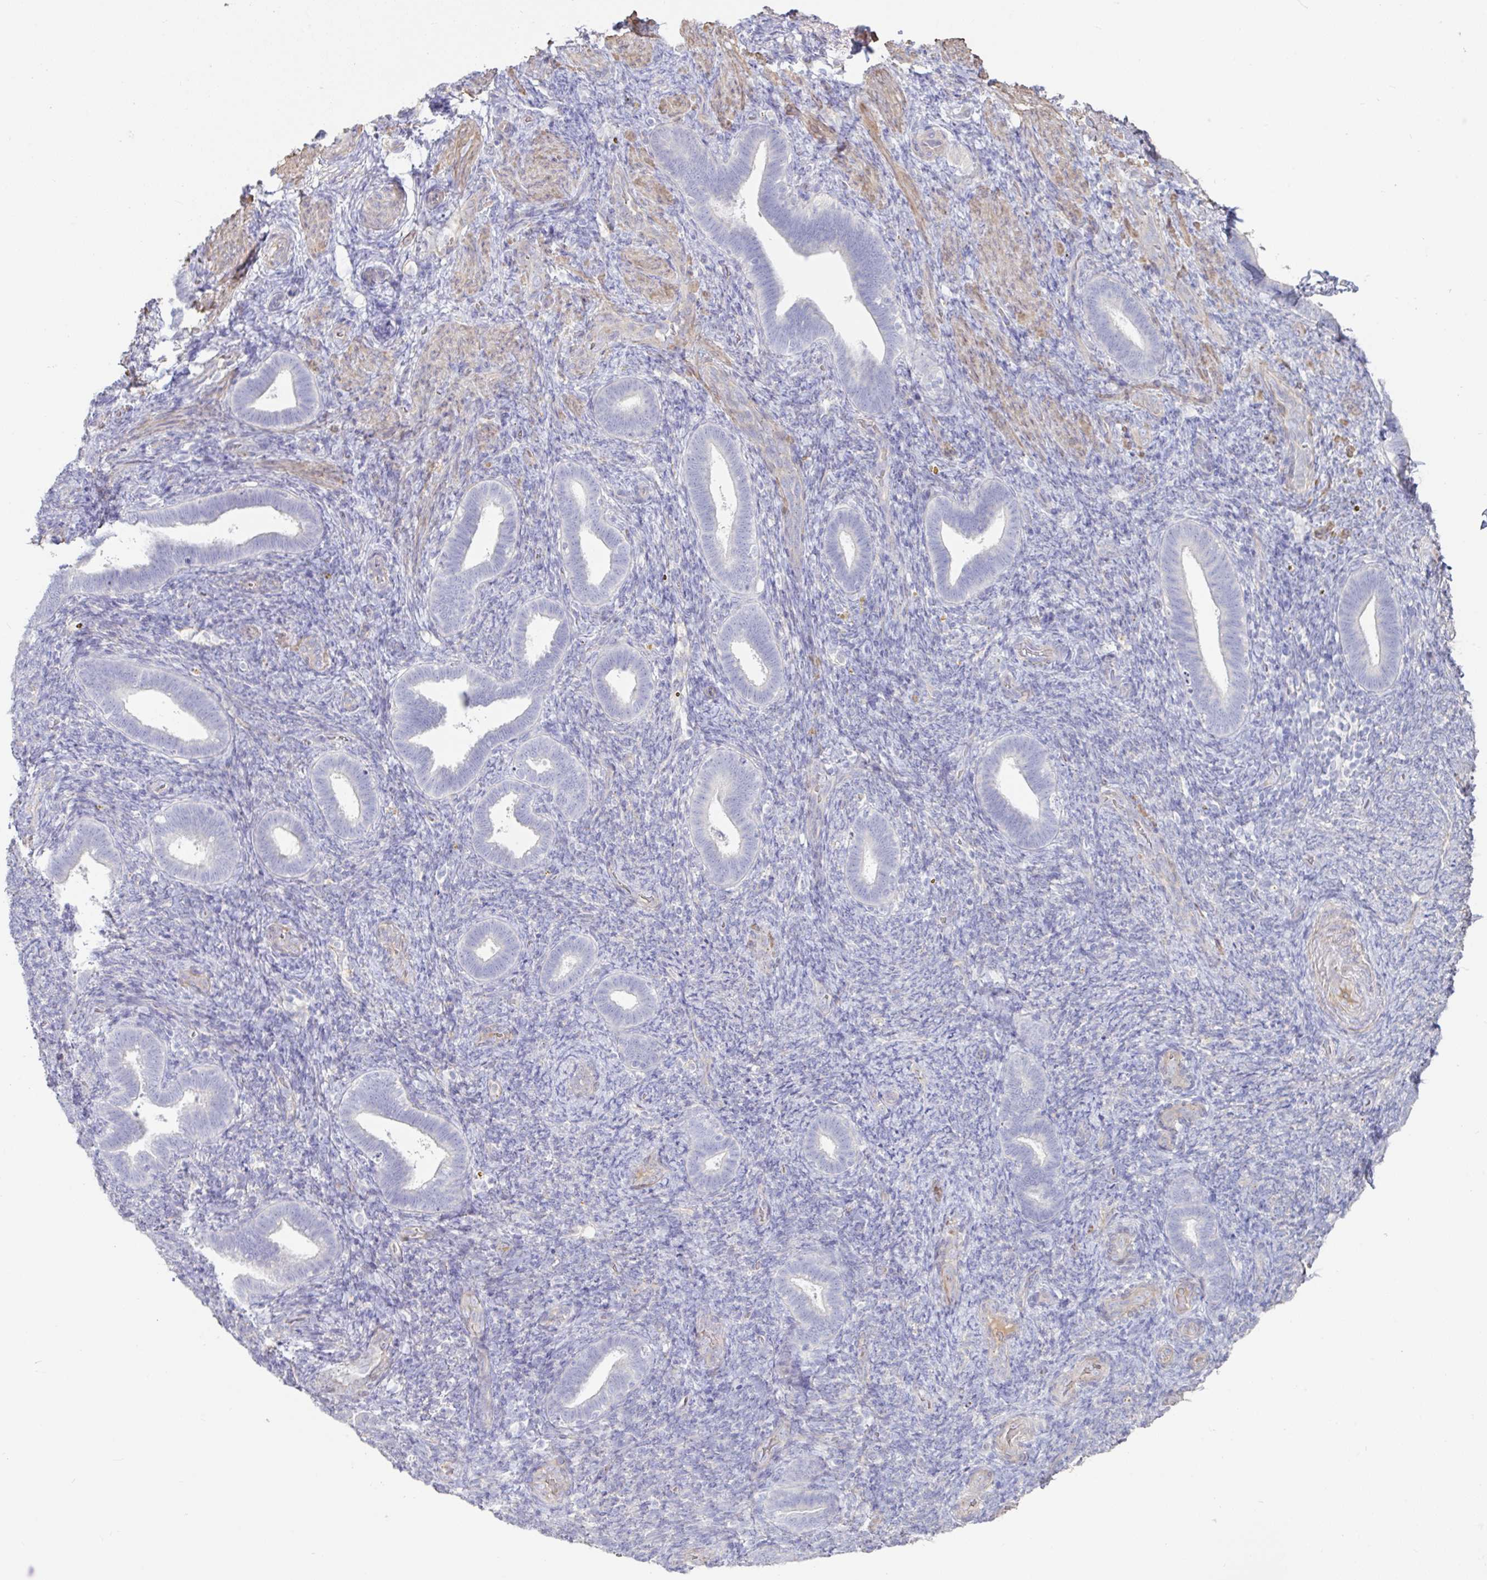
{"staining": {"intensity": "negative", "quantity": "none", "location": "none"}, "tissue": "endometrium", "cell_type": "Cells in endometrial stroma", "image_type": "normal", "snomed": [{"axis": "morphology", "description": "Normal tissue, NOS"}, {"axis": "topography", "description": "Endometrium"}], "caption": "Immunohistochemical staining of benign endometrium reveals no significant staining in cells in endometrial stroma.", "gene": "PYGM", "patient": {"sex": "female", "age": 34}}